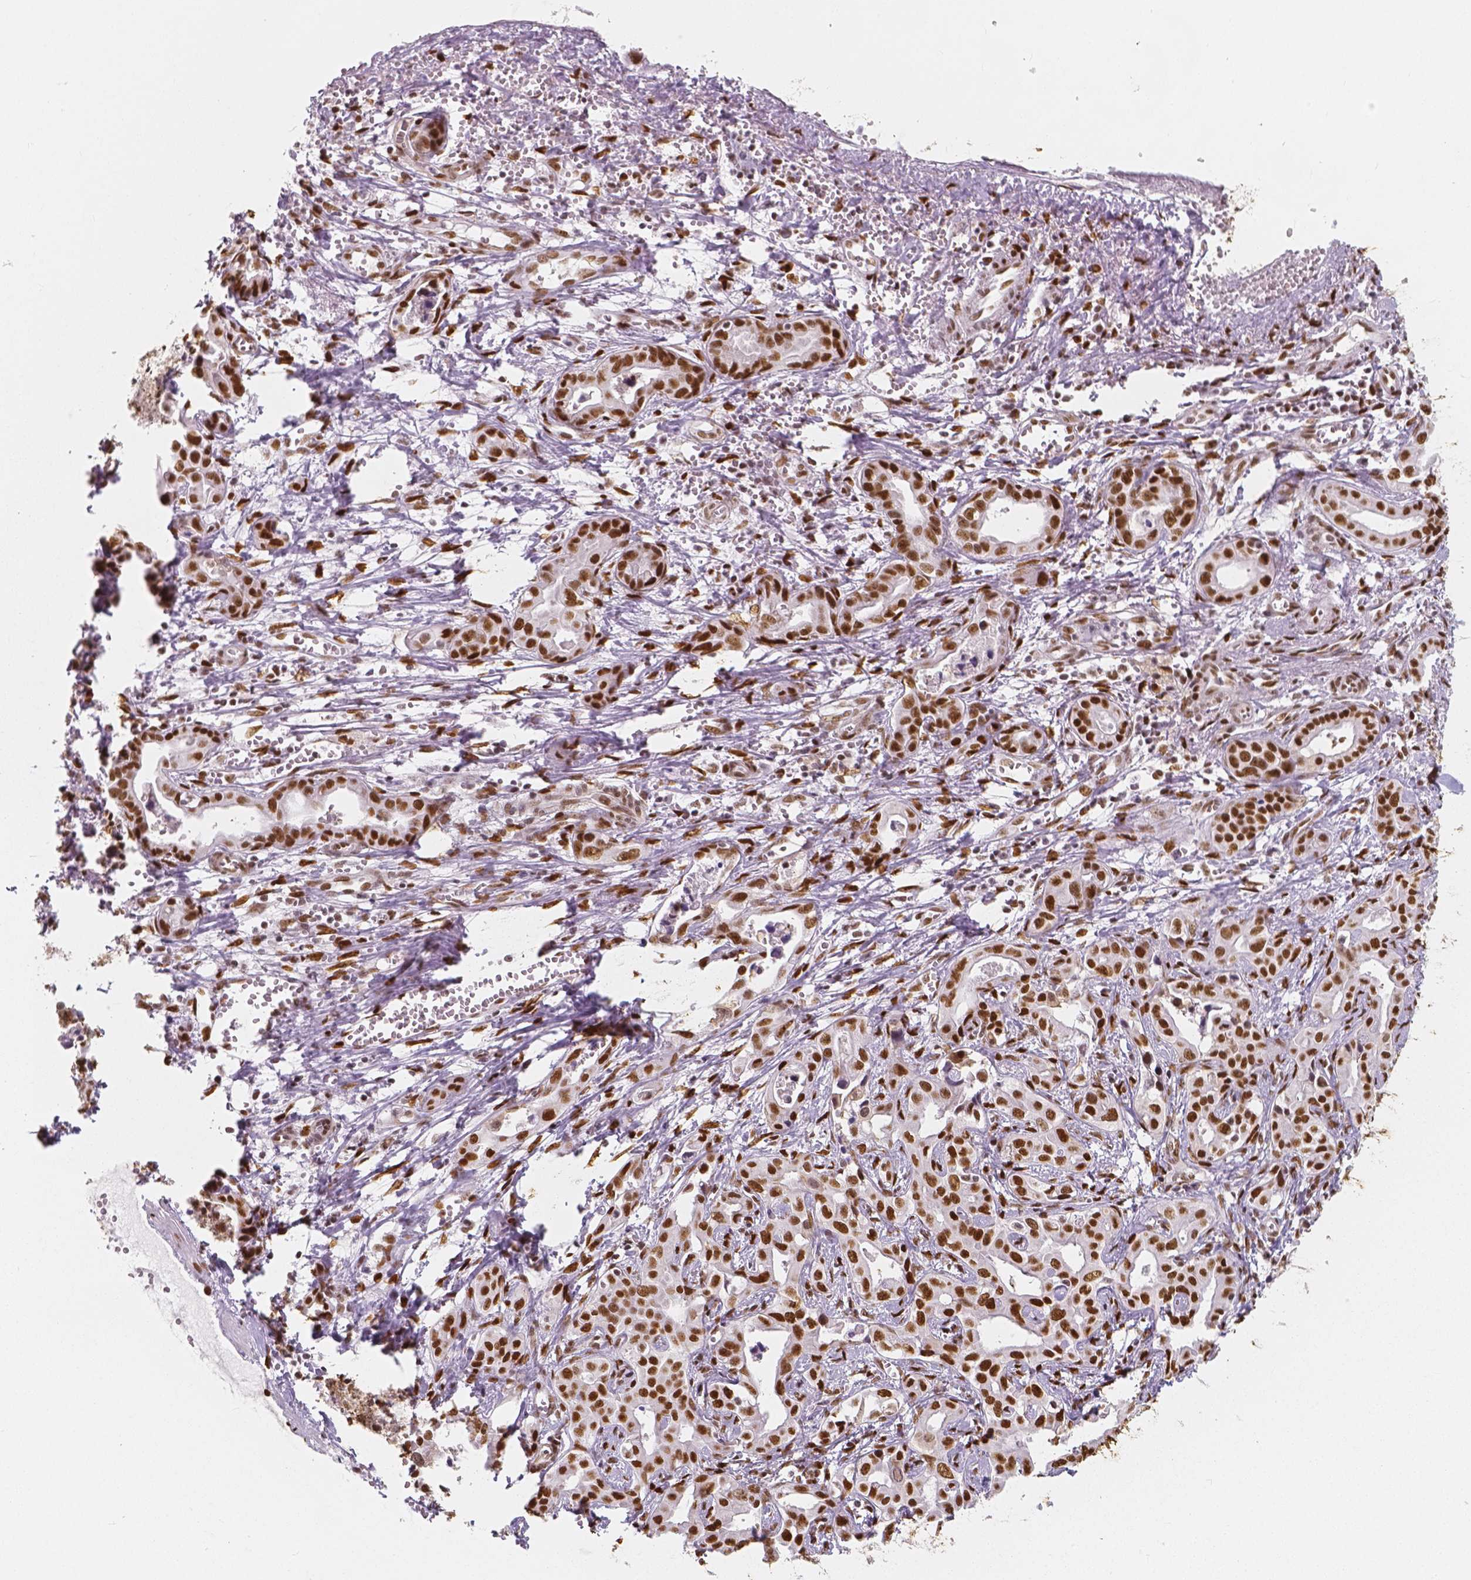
{"staining": {"intensity": "strong", "quantity": ">75%", "location": "nuclear"}, "tissue": "liver cancer", "cell_type": "Tumor cells", "image_type": "cancer", "snomed": [{"axis": "morphology", "description": "Cholangiocarcinoma"}, {"axis": "topography", "description": "Liver"}], "caption": "Human liver cancer stained with a protein marker reveals strong staining in tumor cells.", "gene": "NUCKS1", "patient": {"sex": "female", "age": 65}}